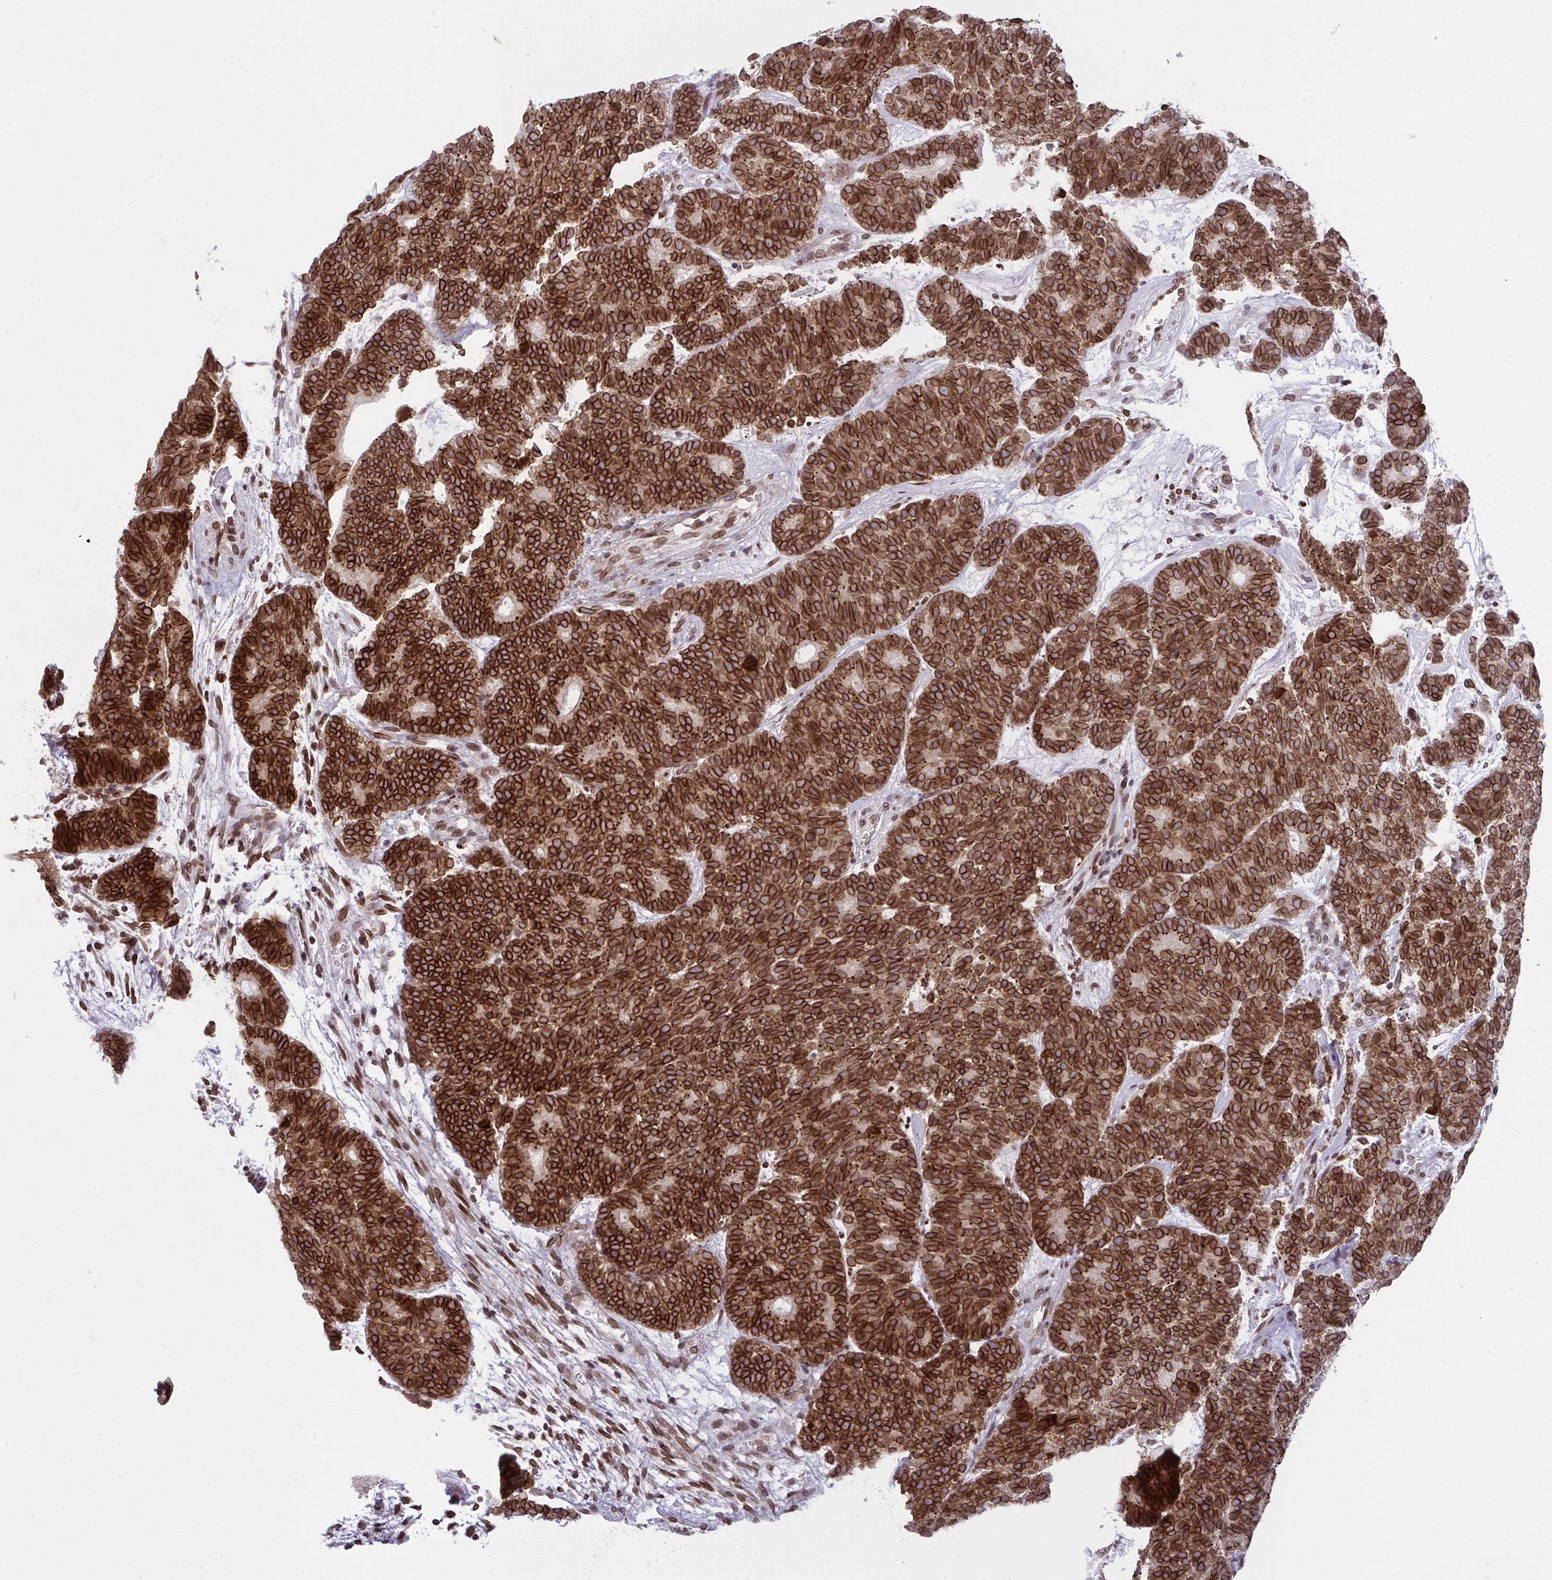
{"staining": {"intensity": "strong", "quantity": ">75%", "location": "cytoplasmic/membranous,nuclear"}, "tissue": "head and neck cancer", "cell_type": "Tumor cells", "image_type": "cancer", "snomed": [{"axis": "morphology", "description": "Adenocarcinoma, NOS"}, {"axis": "topography", "description": "Head-Neck"}], "caption": "Brown immunohistochemical staining in head and neck cancer (adenocarcinoma) exhibits strong cytoplasmic/membranous and nuclear positivity in approximately >75% of tumor cells. (brown staining indicates protein expression, while blue staining denotes nuclei).", "gene": "RANBP2", "patient": {"sex": "female", "age": 81}}